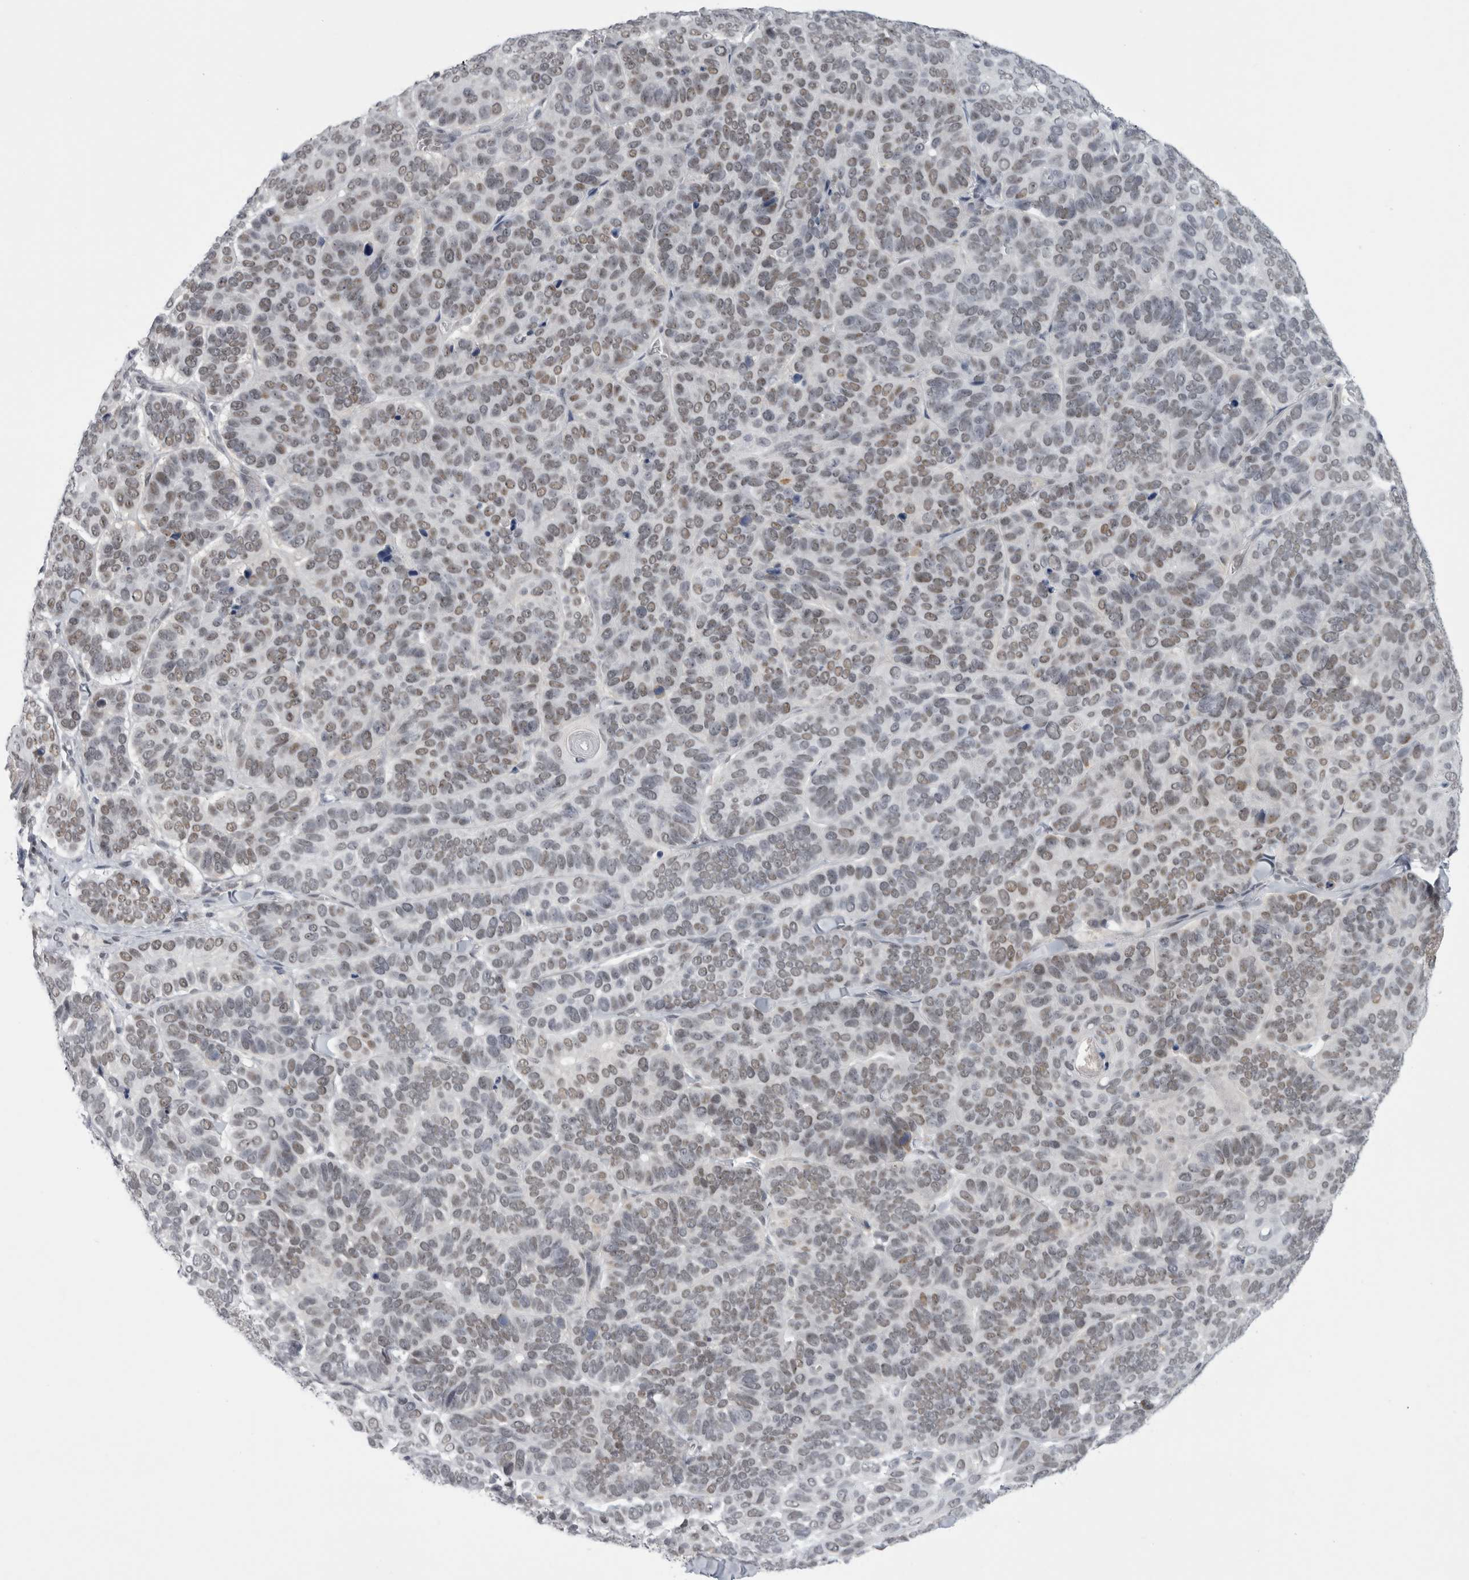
{"staining": {"intensity": "weak", "quantity": "25%-75%", "location": "nuclear"}, "tissue": "skin cancer", "cell_type": "Tumor cells", "image_type": "cancer", "snomed": [{"axis": "morphology", "description": "Basal cell carcinoma"}, {"axis": "topography", "description": "Skin"}], "caption": "This histopathology image reveals immunohistochemistry (IHC) staining of human basal cell carcinoma (skin), with low weak nuclear staining in approximately 25%-75% of tumor cells.", "gene": "PSMB2", "patient": {"sex": "male", "age": 62}}